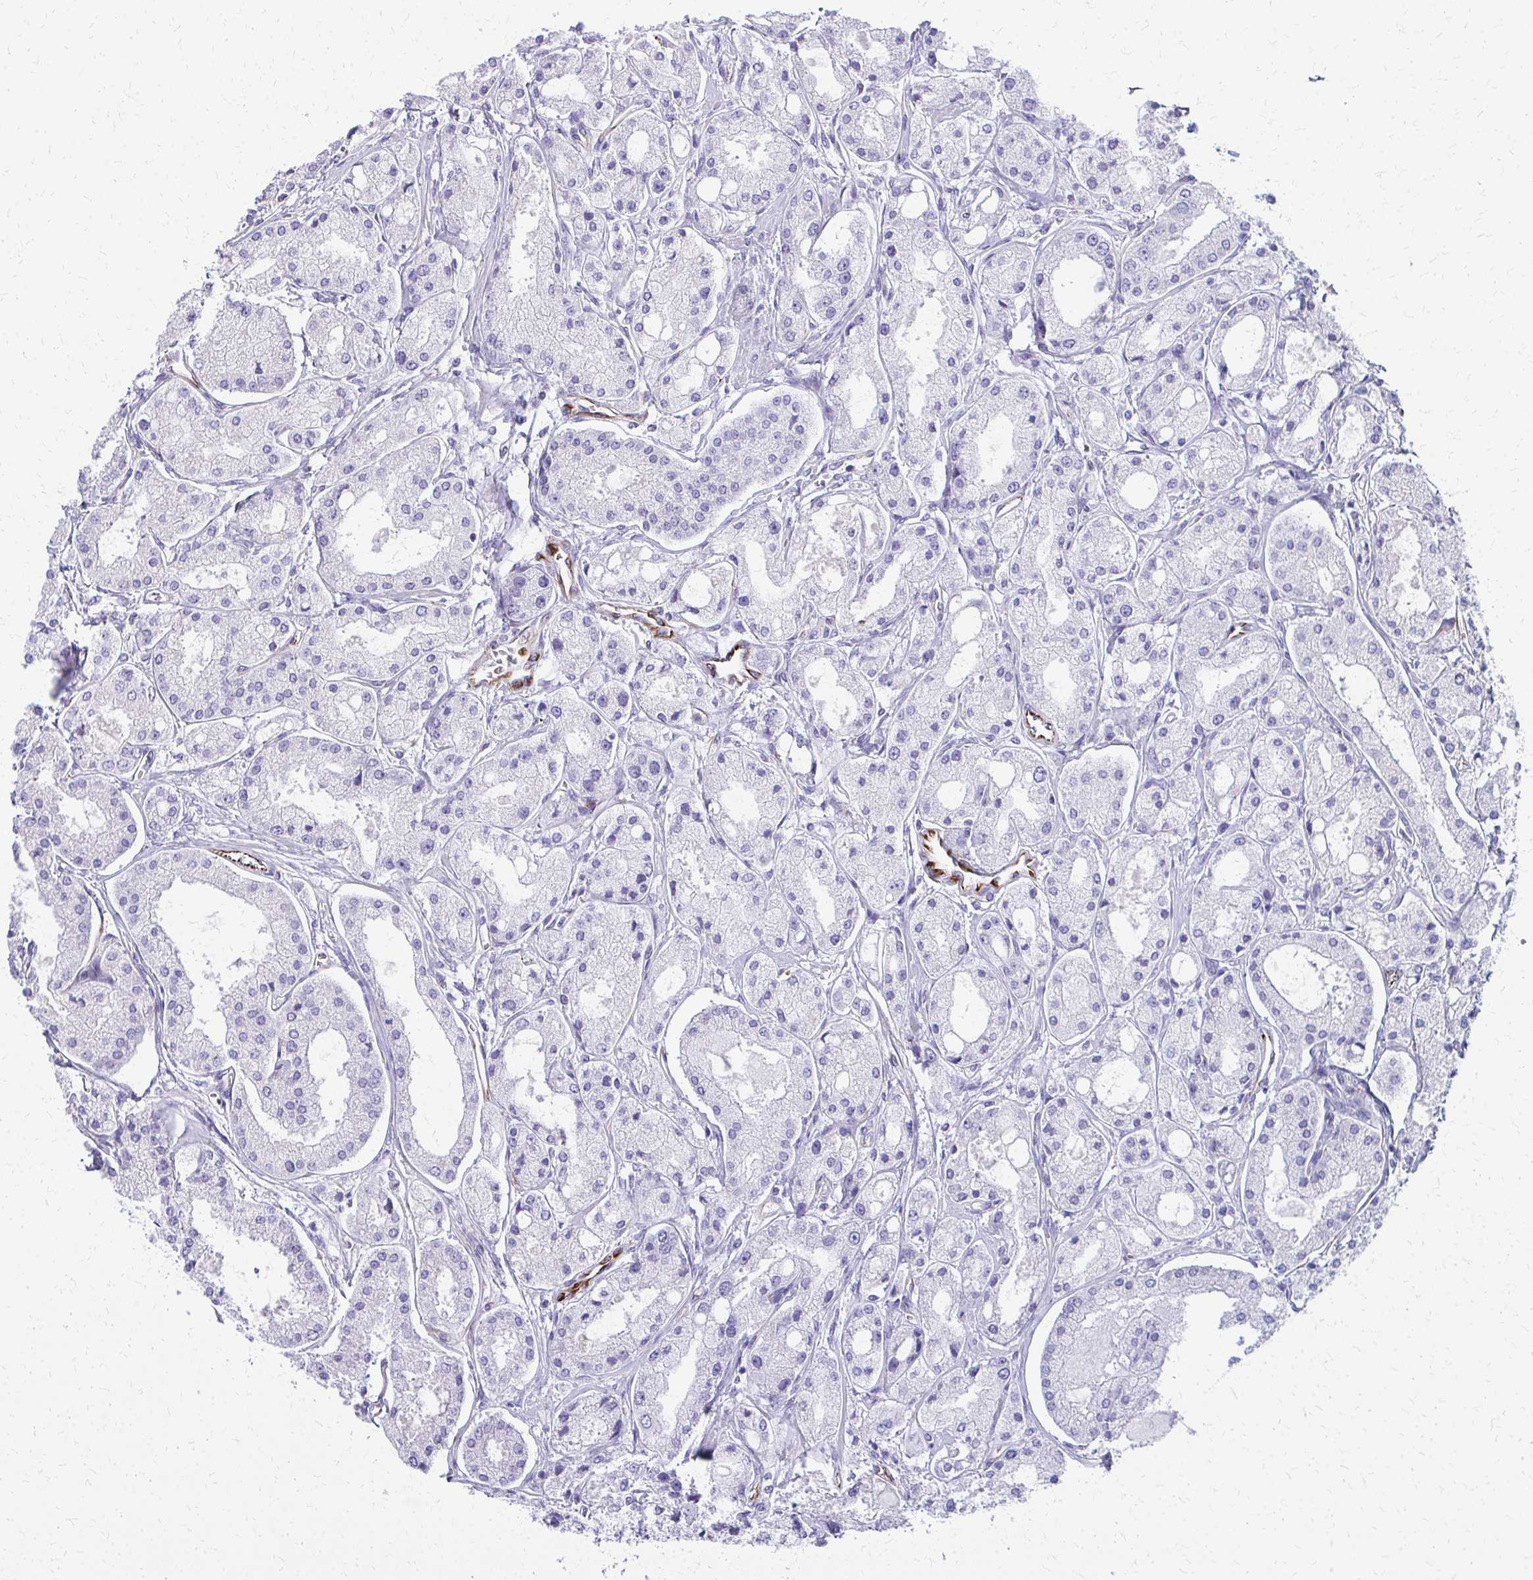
{"staining": {"intensity": "negative", "quantity": "none", "location": "none"}, "tissue": "prostate cancer", "cell_type": "Tumor cells", "image_type": "cancer", "snomed": [{"axis": "morphology", "description": "Adenocarcinoma, High grade"}, {"axis": "topography", "description": "Prostate"}], "caption": "High power microscopy micrograph of an IHC image of adenocarcinoma (high-grade) (prostate), revealing no significant positivity in tumor cells. (Immunohistochemistry, brightfield microscopy, high magnification).", "gene": "TRIM6", "patient": {"sex": "male", "age": 66}}